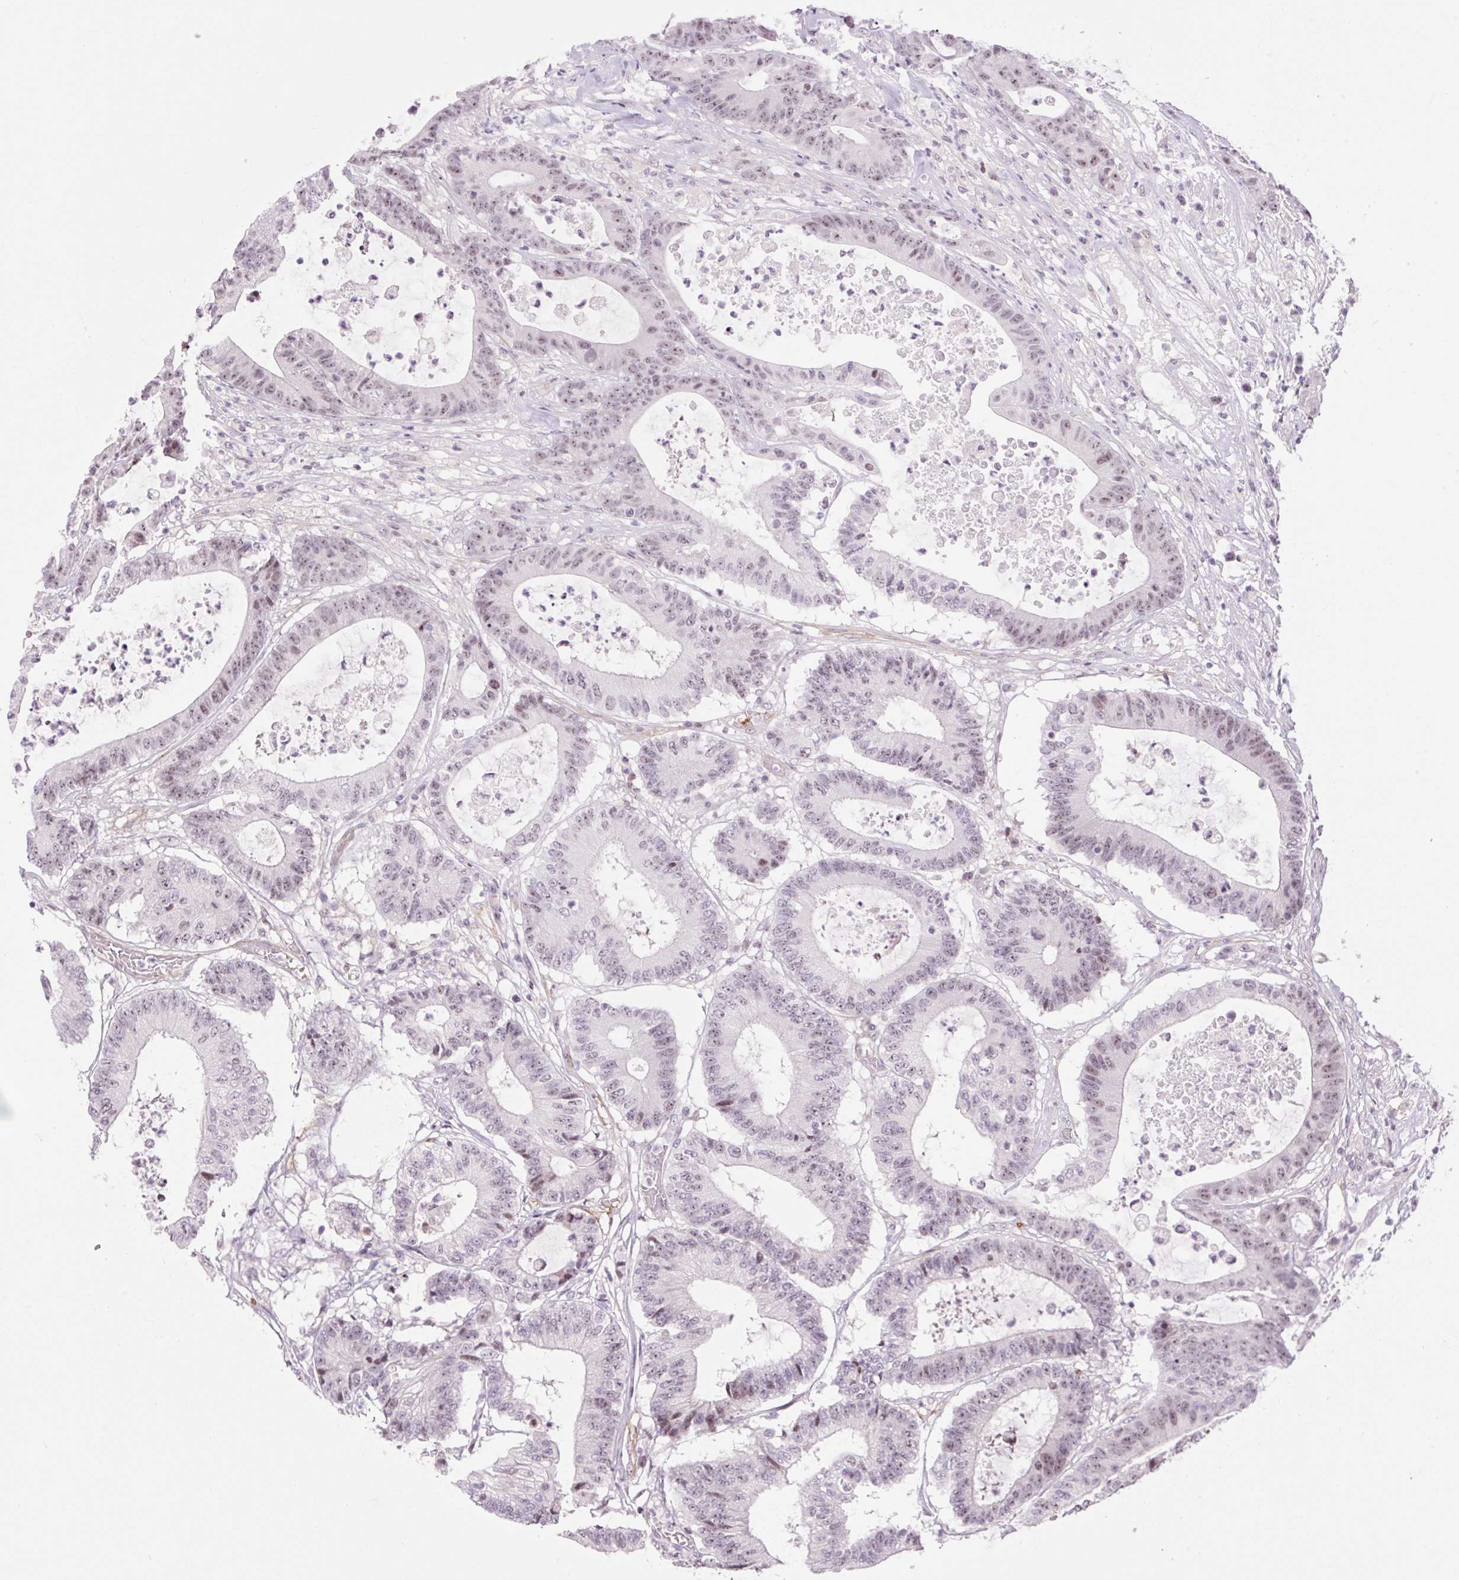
{"staining": {"intensity": "weak", "quantity": "25%-75%", "location": "nuclear"}, "tissue": "colorectal cancer", "cell_type": "Tumor cells", "image_type": "cancer", "snomed": [{"axis": "morphology", "description": "Adenocarcinoma, NOS"}, {"axis": "topography", "description": "Colon"}], "caption": "DAB (3,3'-diaminobenzidine) immunohistochemical staining of colorectal cancer (adenocarcinoma) displays weak nuclear protein expression in approximately 25%-75% of tumor cells.", "gene": "ZNF417", "patient": {"sex": "female", "age": 84}}